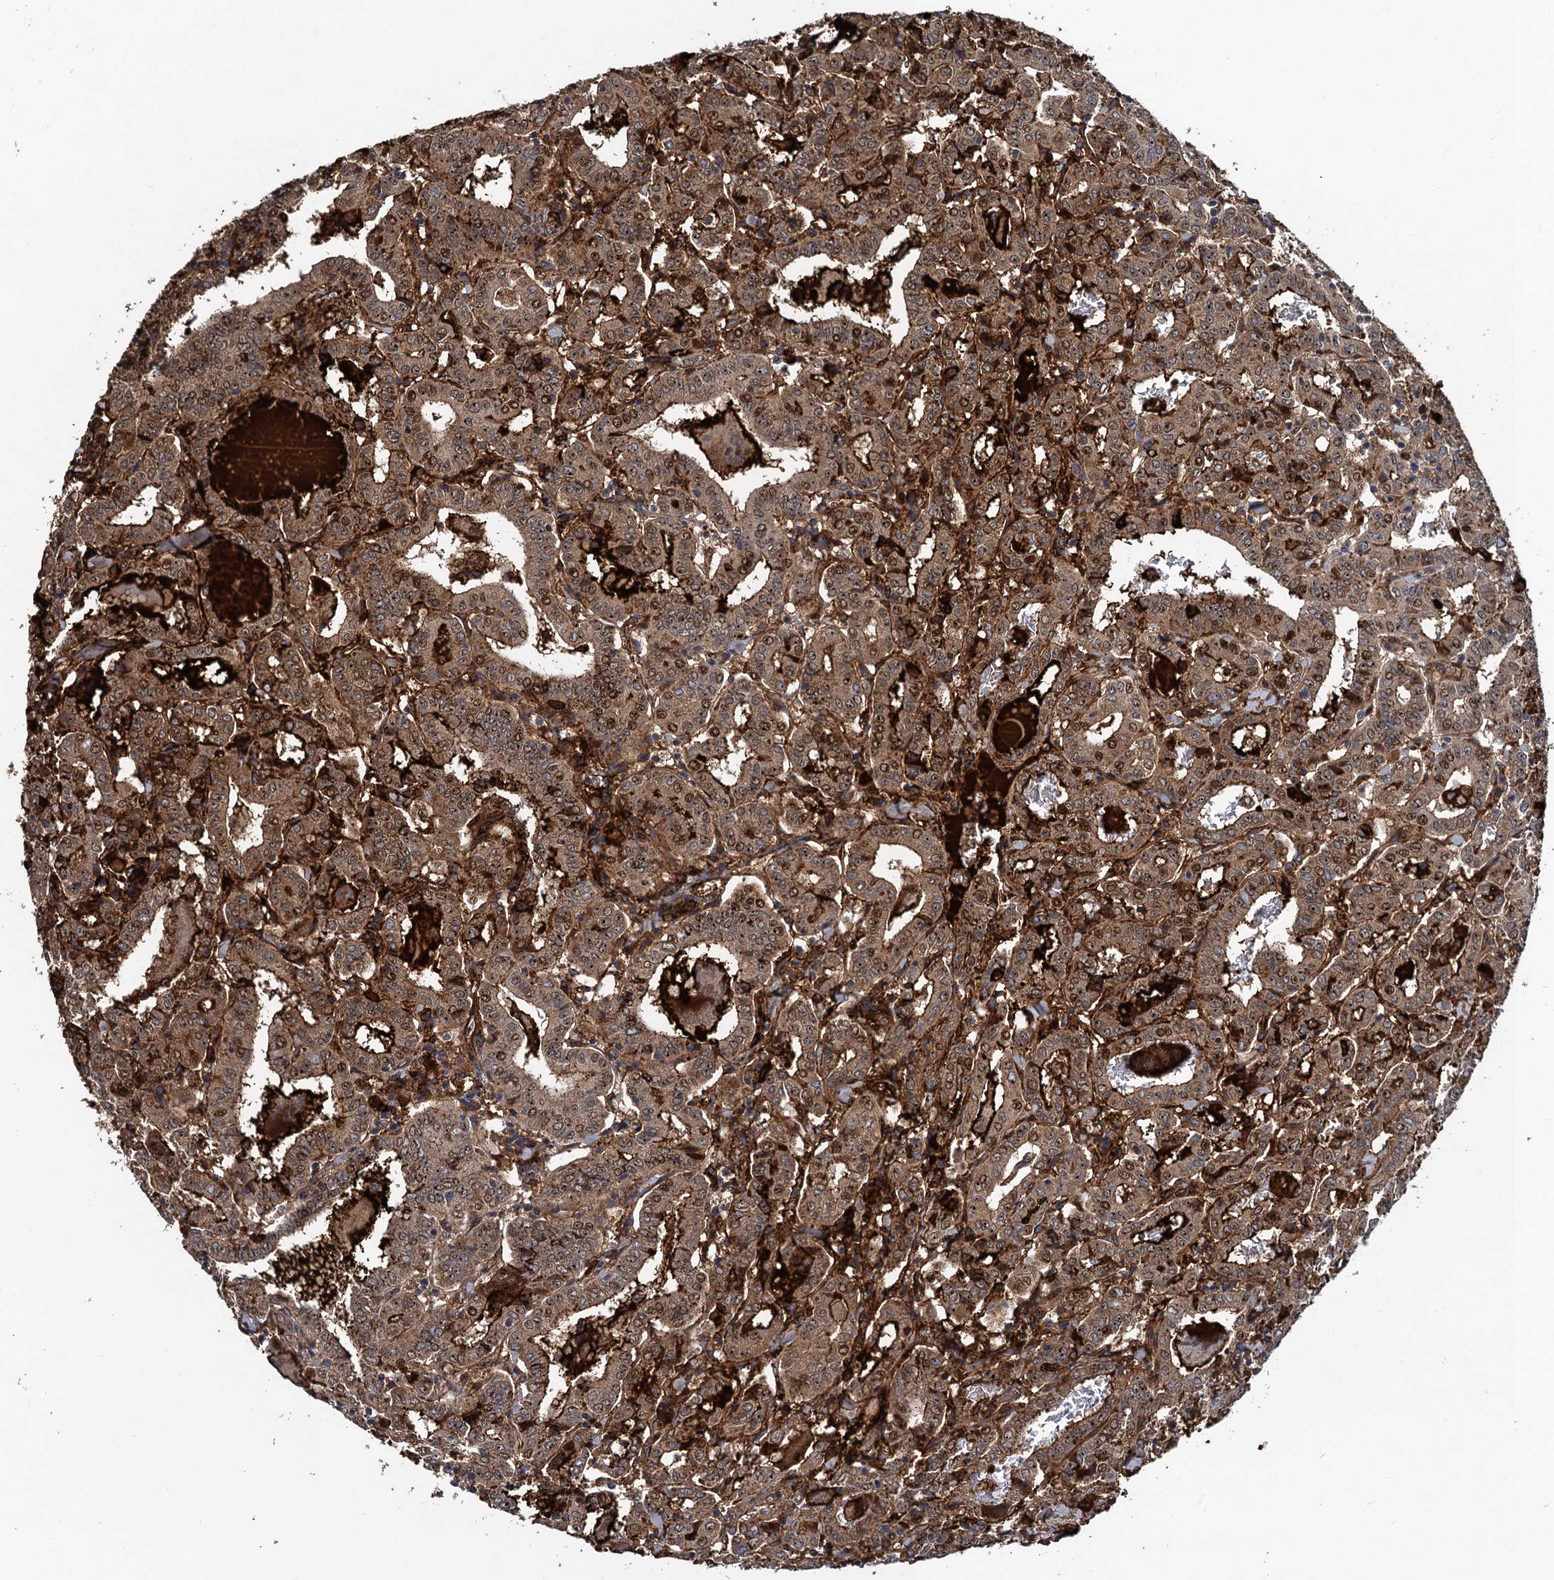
{"staining": {"intensity": "moderate", "quantity": ">75%", "location": "cytoplasmic/membranous,nuclear"}, "tissue": "thyroid cancer", "cell_type": "Tumor cells", "image_type": "cancer", "snomed": [{"axis": "morphology", "description": "Papillary adenocarcinoma, NOS"}, {"axis": "topography", "description": "Thyroid gland"}], "caption": "A histopathology image of thyroid papillary adenocarcinoma stained for a protein demonstrates moderate cytoplasmic/membranous and nuclear brown staining in tumor cells.", "gene": "ATOSA", "patient": {"sex": "female", "age": 72}}